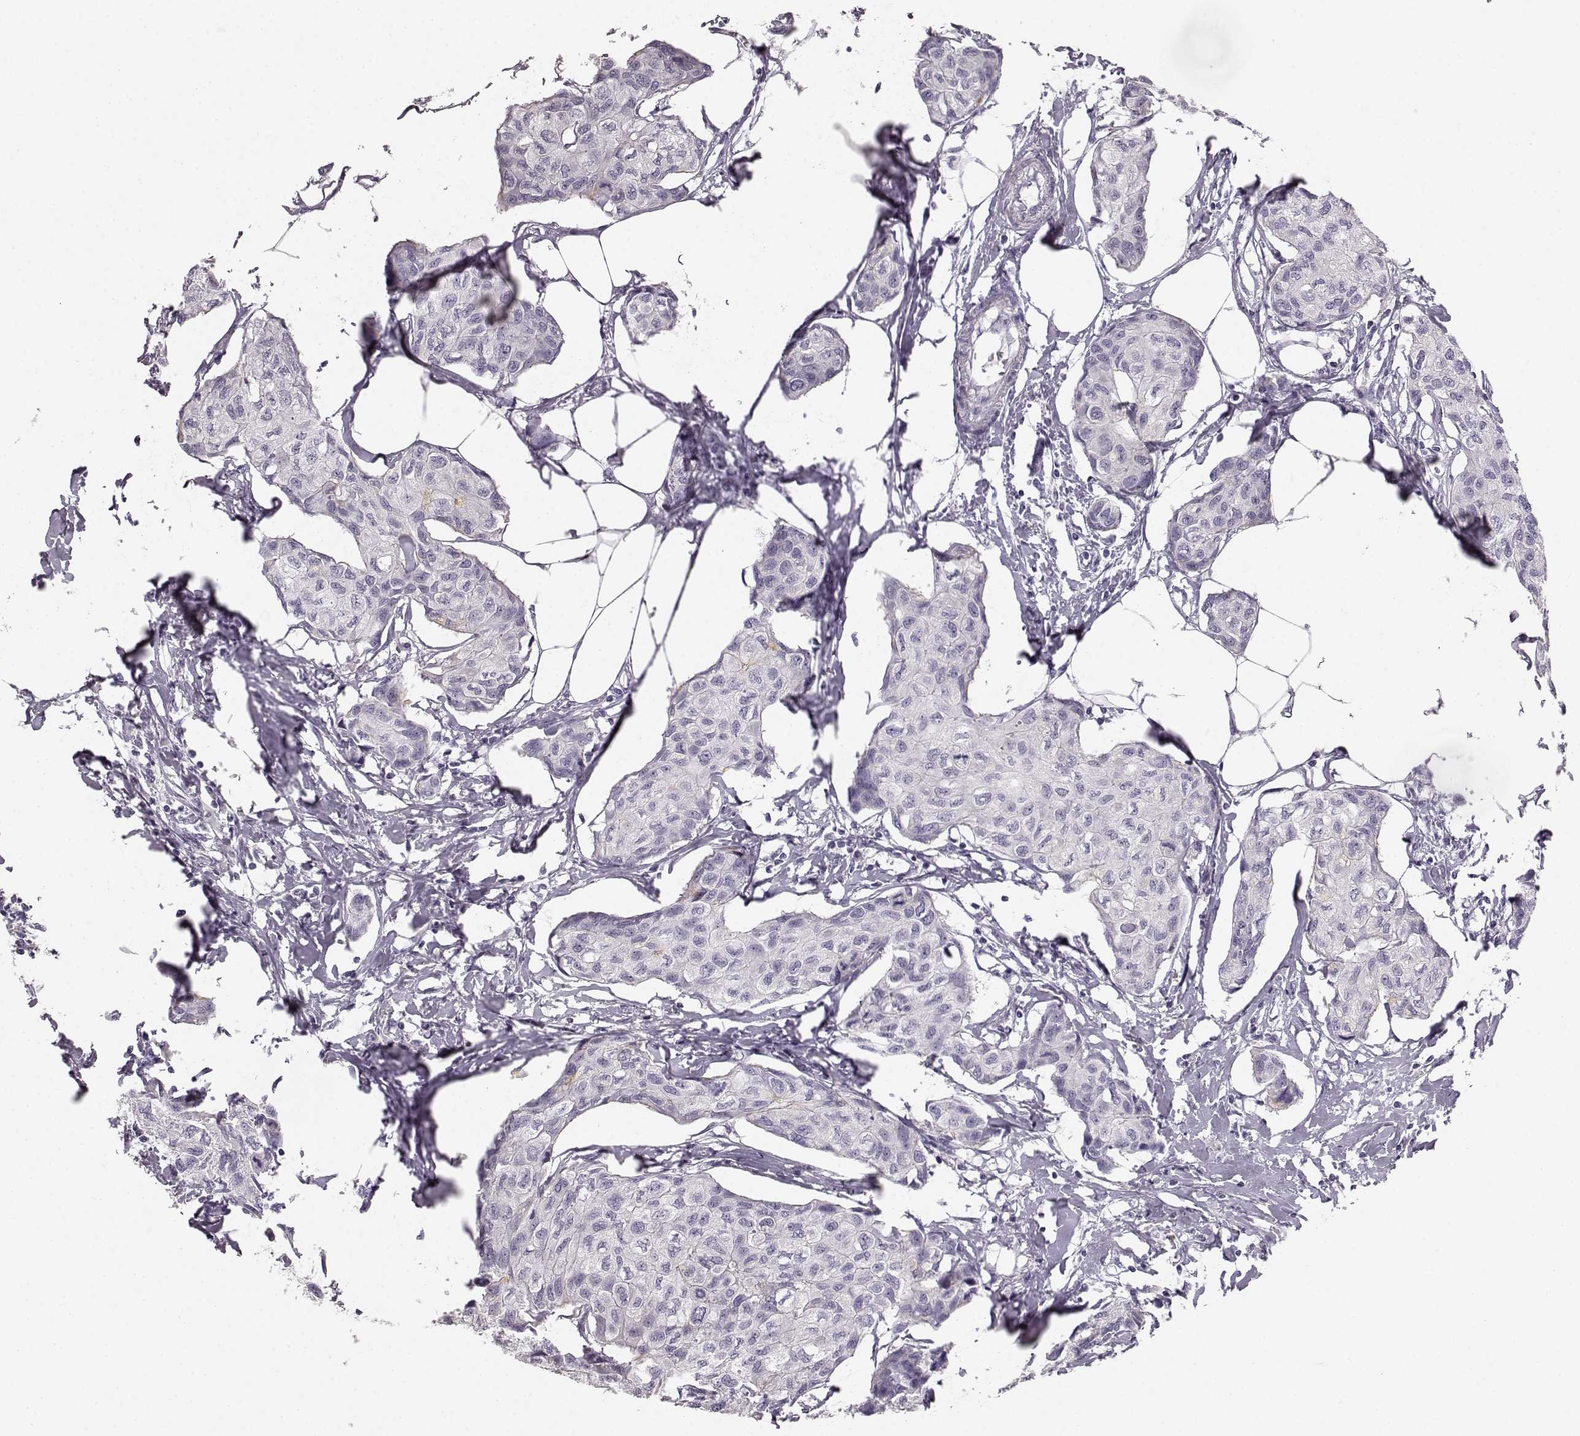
{"staining": {"intensity": "negative", "quantity": "none", "location": "none"}, "tissue": "breast cancer", "cell_type": "Tumor cells", "image_type": "cancer", "snomed": [{"axis": "morphology", "description": "Duct carcinoma"}, {"axis": "topography", "description": "Breast"}], "caption": "DAB (3,3'-diaminobenzidine) immunohistochemical staining of breast cancer reveals no significant staining in tumor cells.", "gene": "KIAA0319", "patient": {"sex": "female", "age": 80}}